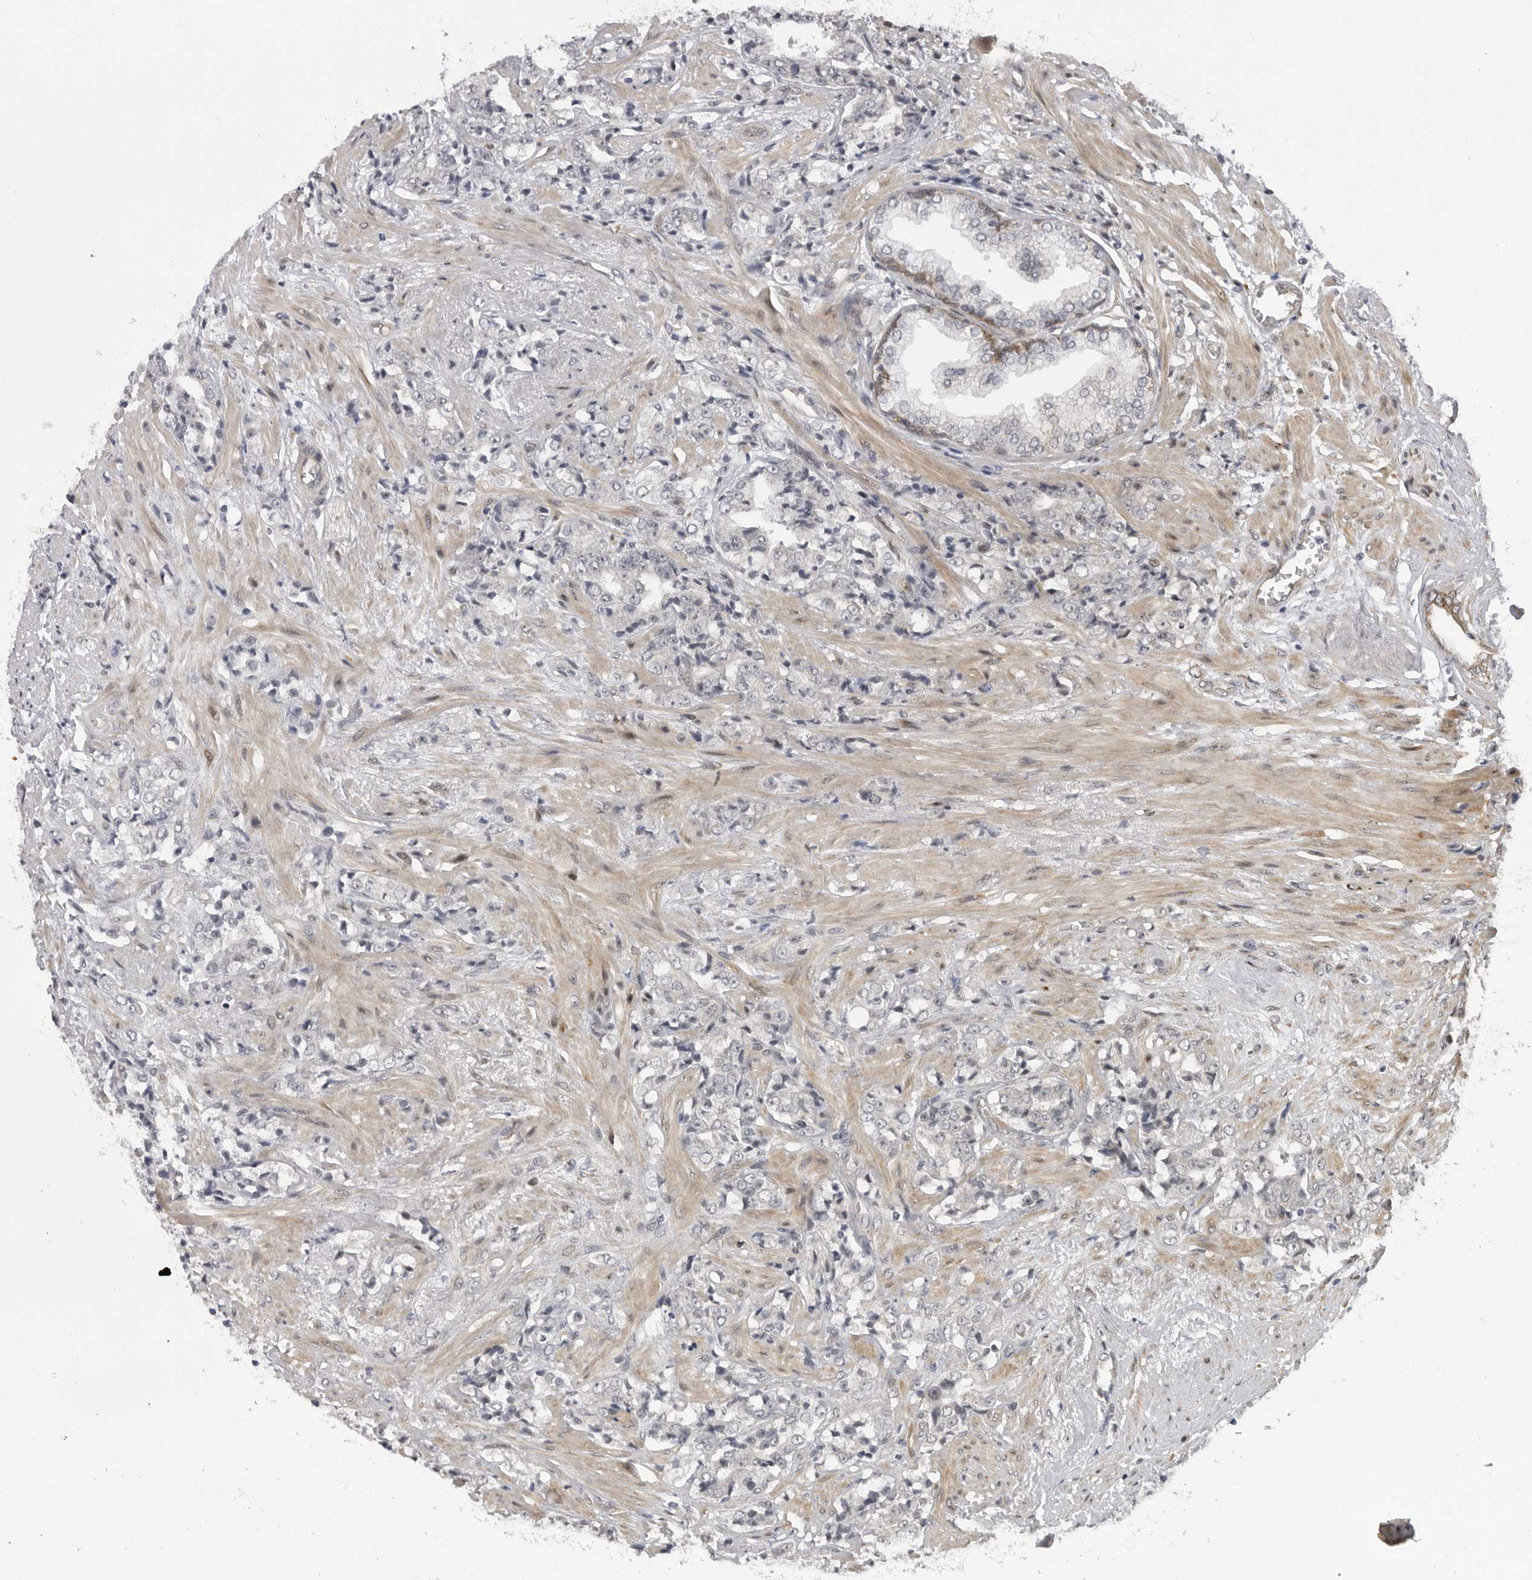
{"staining": {"intensity": "negative", "quantity": "none", "location": "none"}, "tissue": "prostate cancer", "cell_type": "Tumor cells", "image_type": "cancer", "snomed": [{"axis": "morphology", "description": "Adenocarcinoma, High grade"}, {"axis": "topography", "description": "Prostate"}], "caption": "This is an immunohistochemistry (IHC) image of human prostate cancer. There is no staining in tumor cells.", "gene": "DNAH14", "patient": {"sex": "male", "age": 71}}